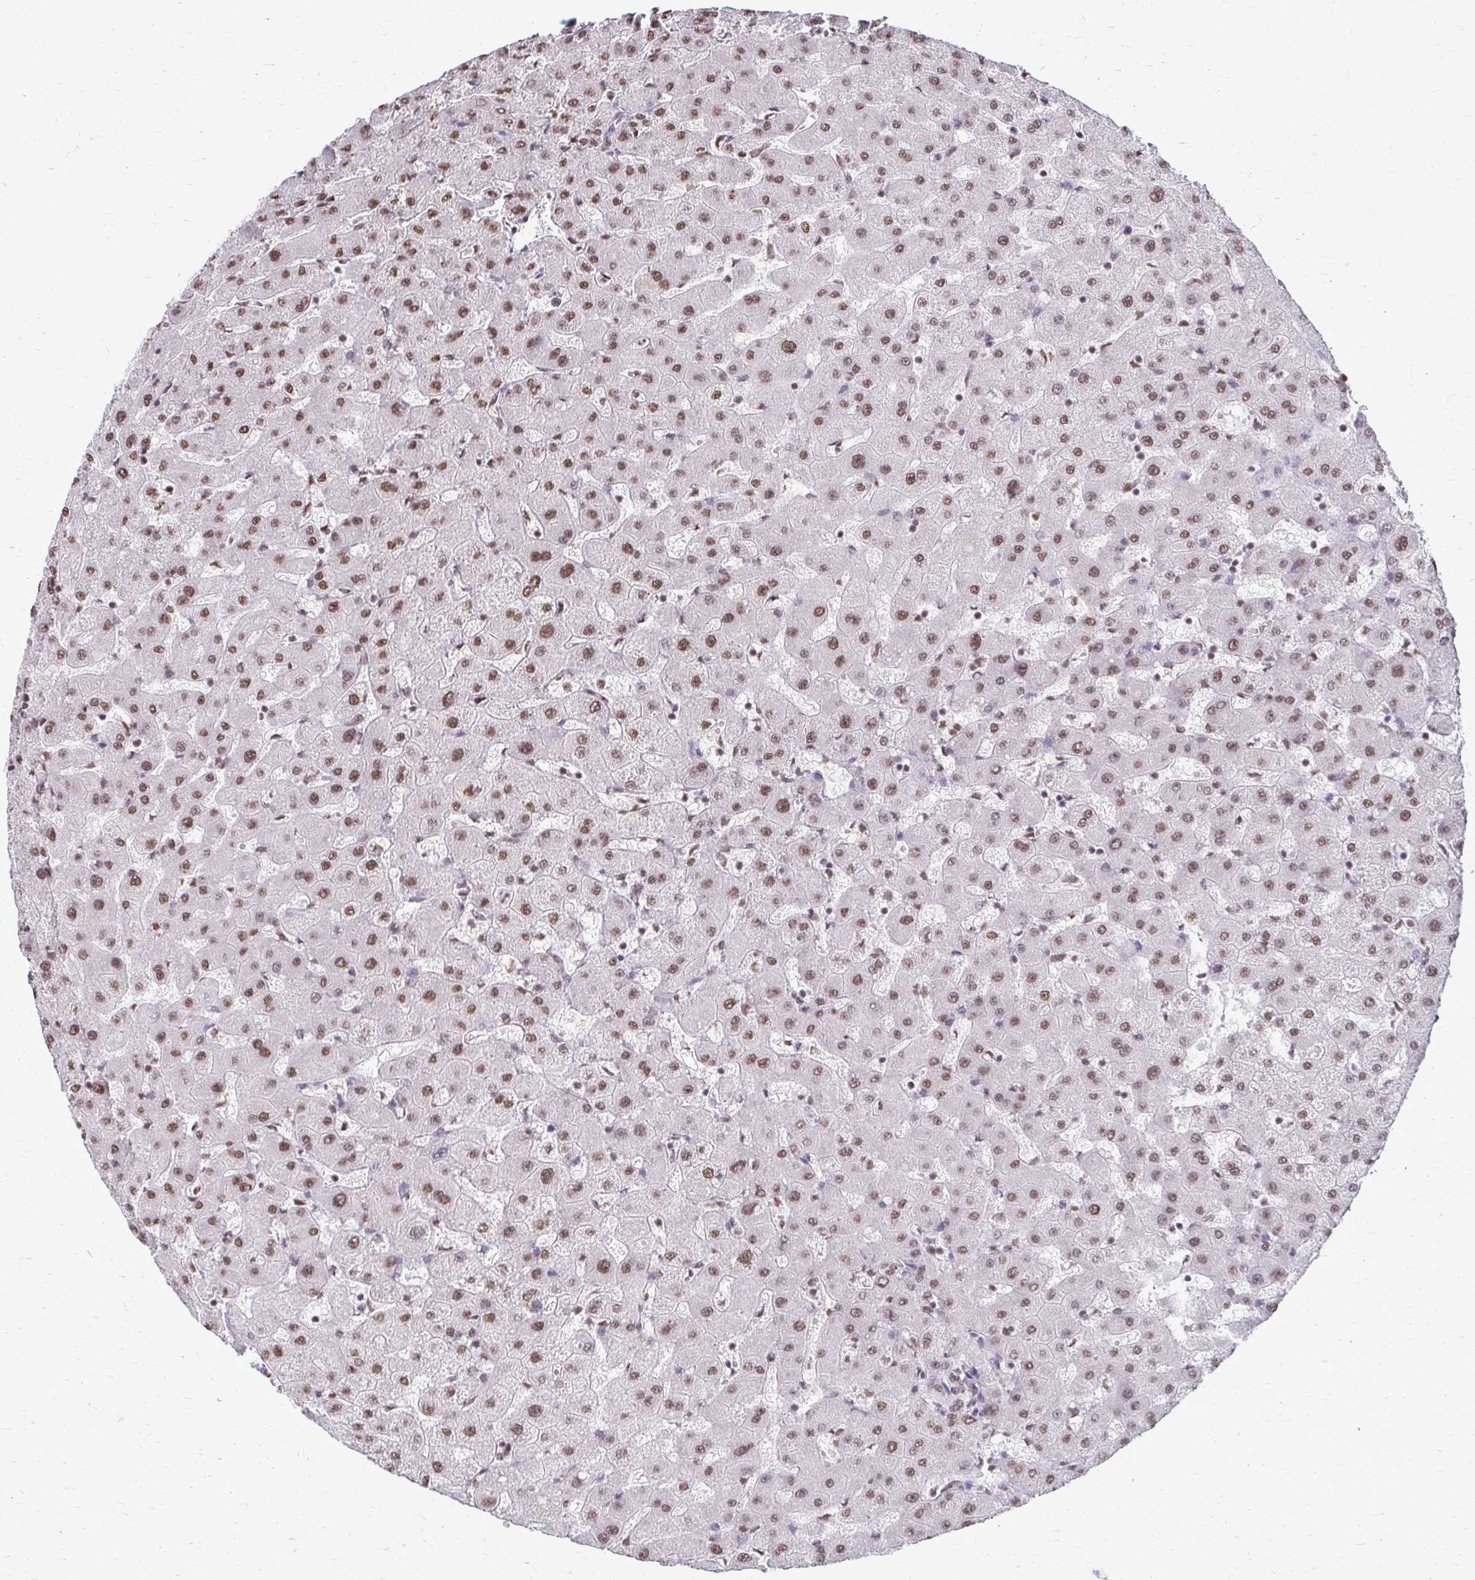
{"staining": {"intensity": "moderate", "quantity": ">75%", "location": "nuclear"}, "tissue": "liver", "cell_type": "Cholangiocytes", "image_type": "normal", "snomed": [{"axis": "morphology", "description": "Normal tissue, NOS"}, {"axis": "topography", "description": "Liver"}], "caption": "Cholangiocytes display medium levels of moderate nuclear positivity in approximately >75% of cells in benign liver.", "gene": "SNRPA", "patient": {"sex": "female", "age": 63}}